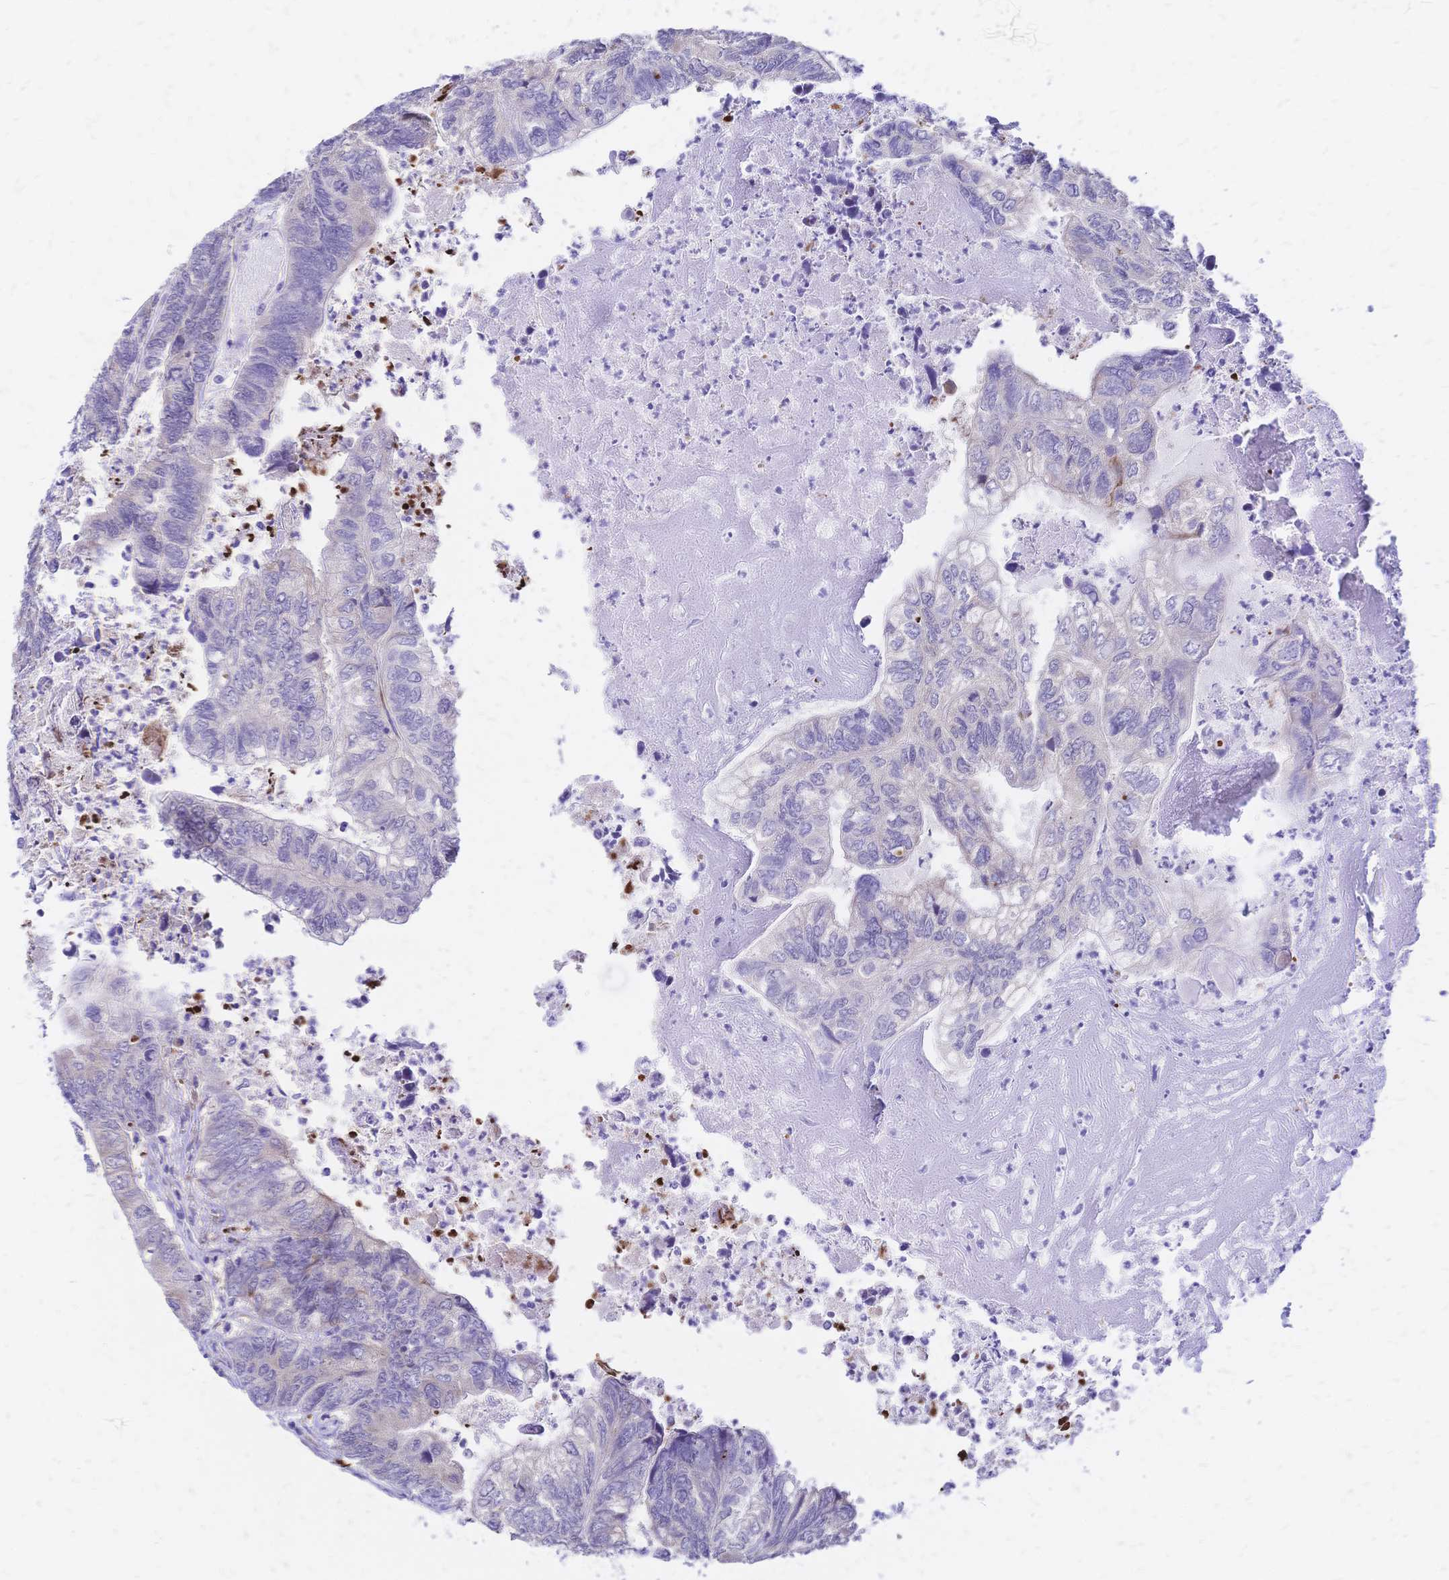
{"staining": {"intensity": "weak", "quantity": "<25%", "location": "cytoplasmic/membranous"}, "tissue": "colorectal cancer", "cell_type": "Tumor cells", "image_type": "cancer", "snomed": [{"axis": "morphology", "description": "Adenocarcinoma, NOS"}, {"axis": "topography", "description": "Colon"}], "caption": "The image displays no significant expression in tumor cells of colorectal cancer.", "gene": "GRB7", "patient": {"sex": "female", "age": 67}}